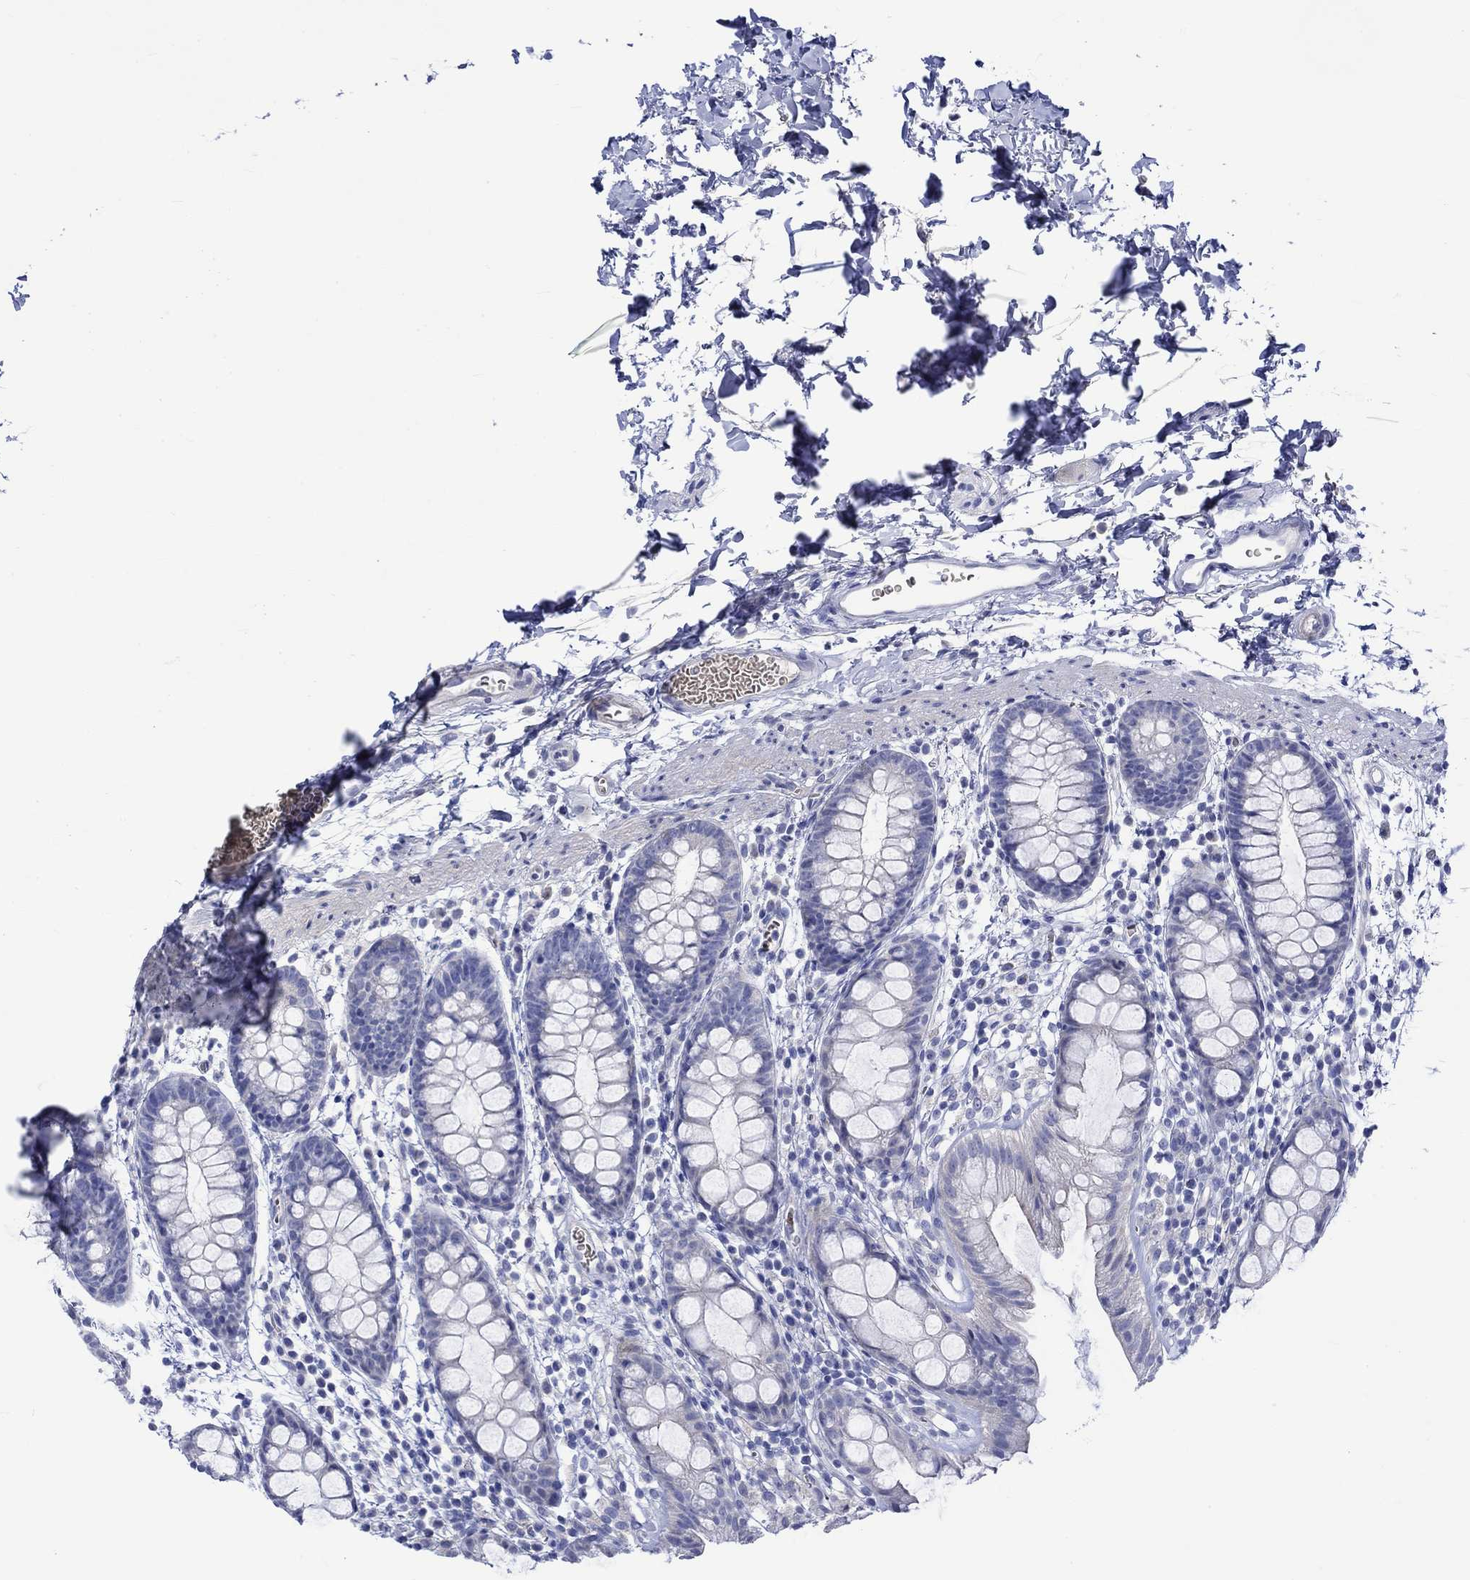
{"staining": {"intensity": "weak", "quantity": "<25%", "location": "cytoplasmic/membranous"}, "tissue": "rectum", "cell_type": "Glandular cells", "image_type": "normal", "snomed": [{"axis": "morphology", "description": "Normal tissue, NOS"}, {"axis": "topography", "description": "Rectum"}], "caption": "IHC of benign human rectum reveals no expression in glandular cells. (DAB immunohistochemistry (IHC) visualized using brightfield microscopy, high magnification).", "gene": "NRIP3", "patient": {"sex": "male", "age": 57}}